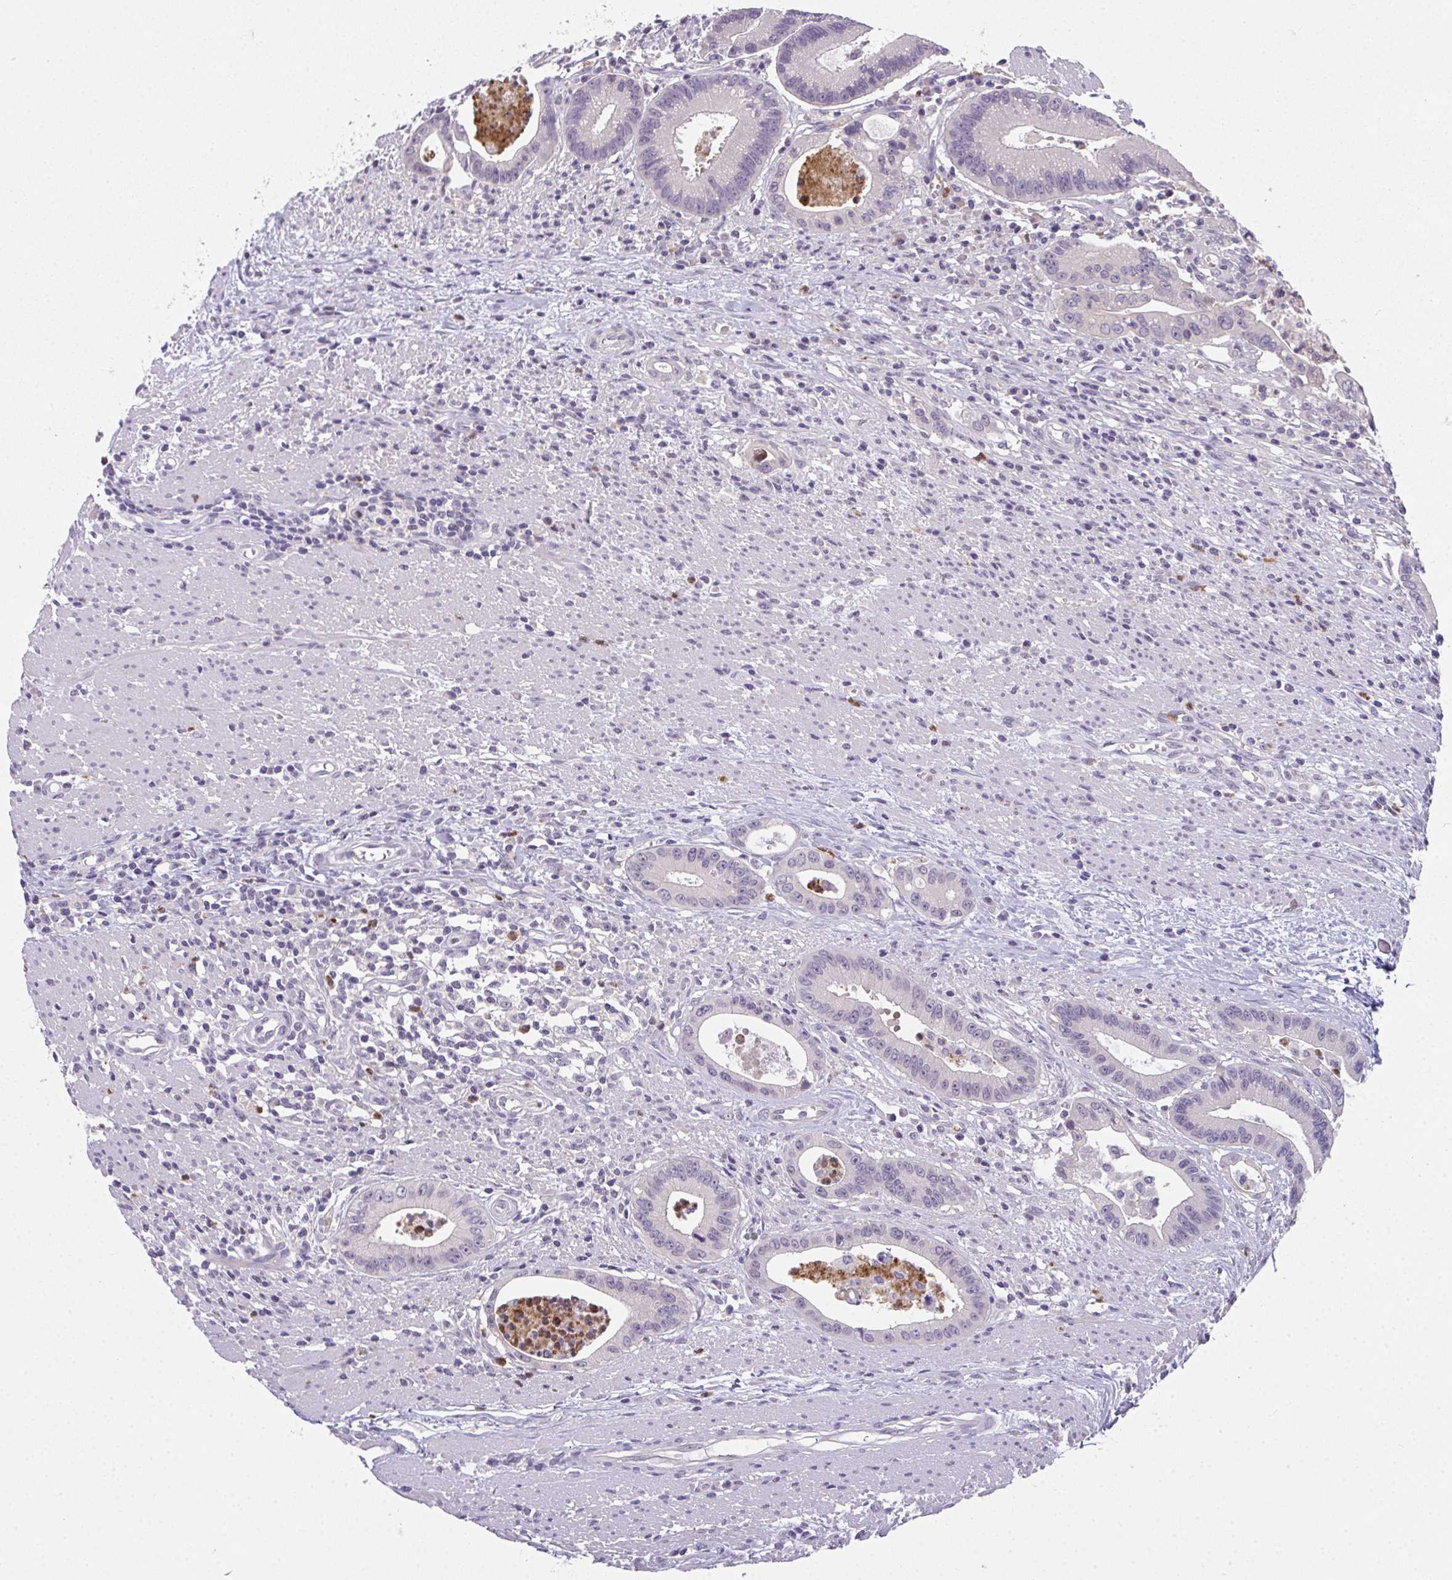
{"staining": {"intensity": "negative", "quantity": "none", "location": "none"}, "tissue": "colorectal cancer", "cell_type": "Tumor cells", "image_type": "cancer", "snomed": [{"axis": "morphology", "description": "Adenocarcinoma, NOS"}, {"axis": "topography", "description": "Rectum"}], "caption": "Colorectal cancer was stained to show a protein in brown. There is no significant positivity in tumor cells.", "gene": "RIOK1", "patient": {"sex": "female", "age": 81}}